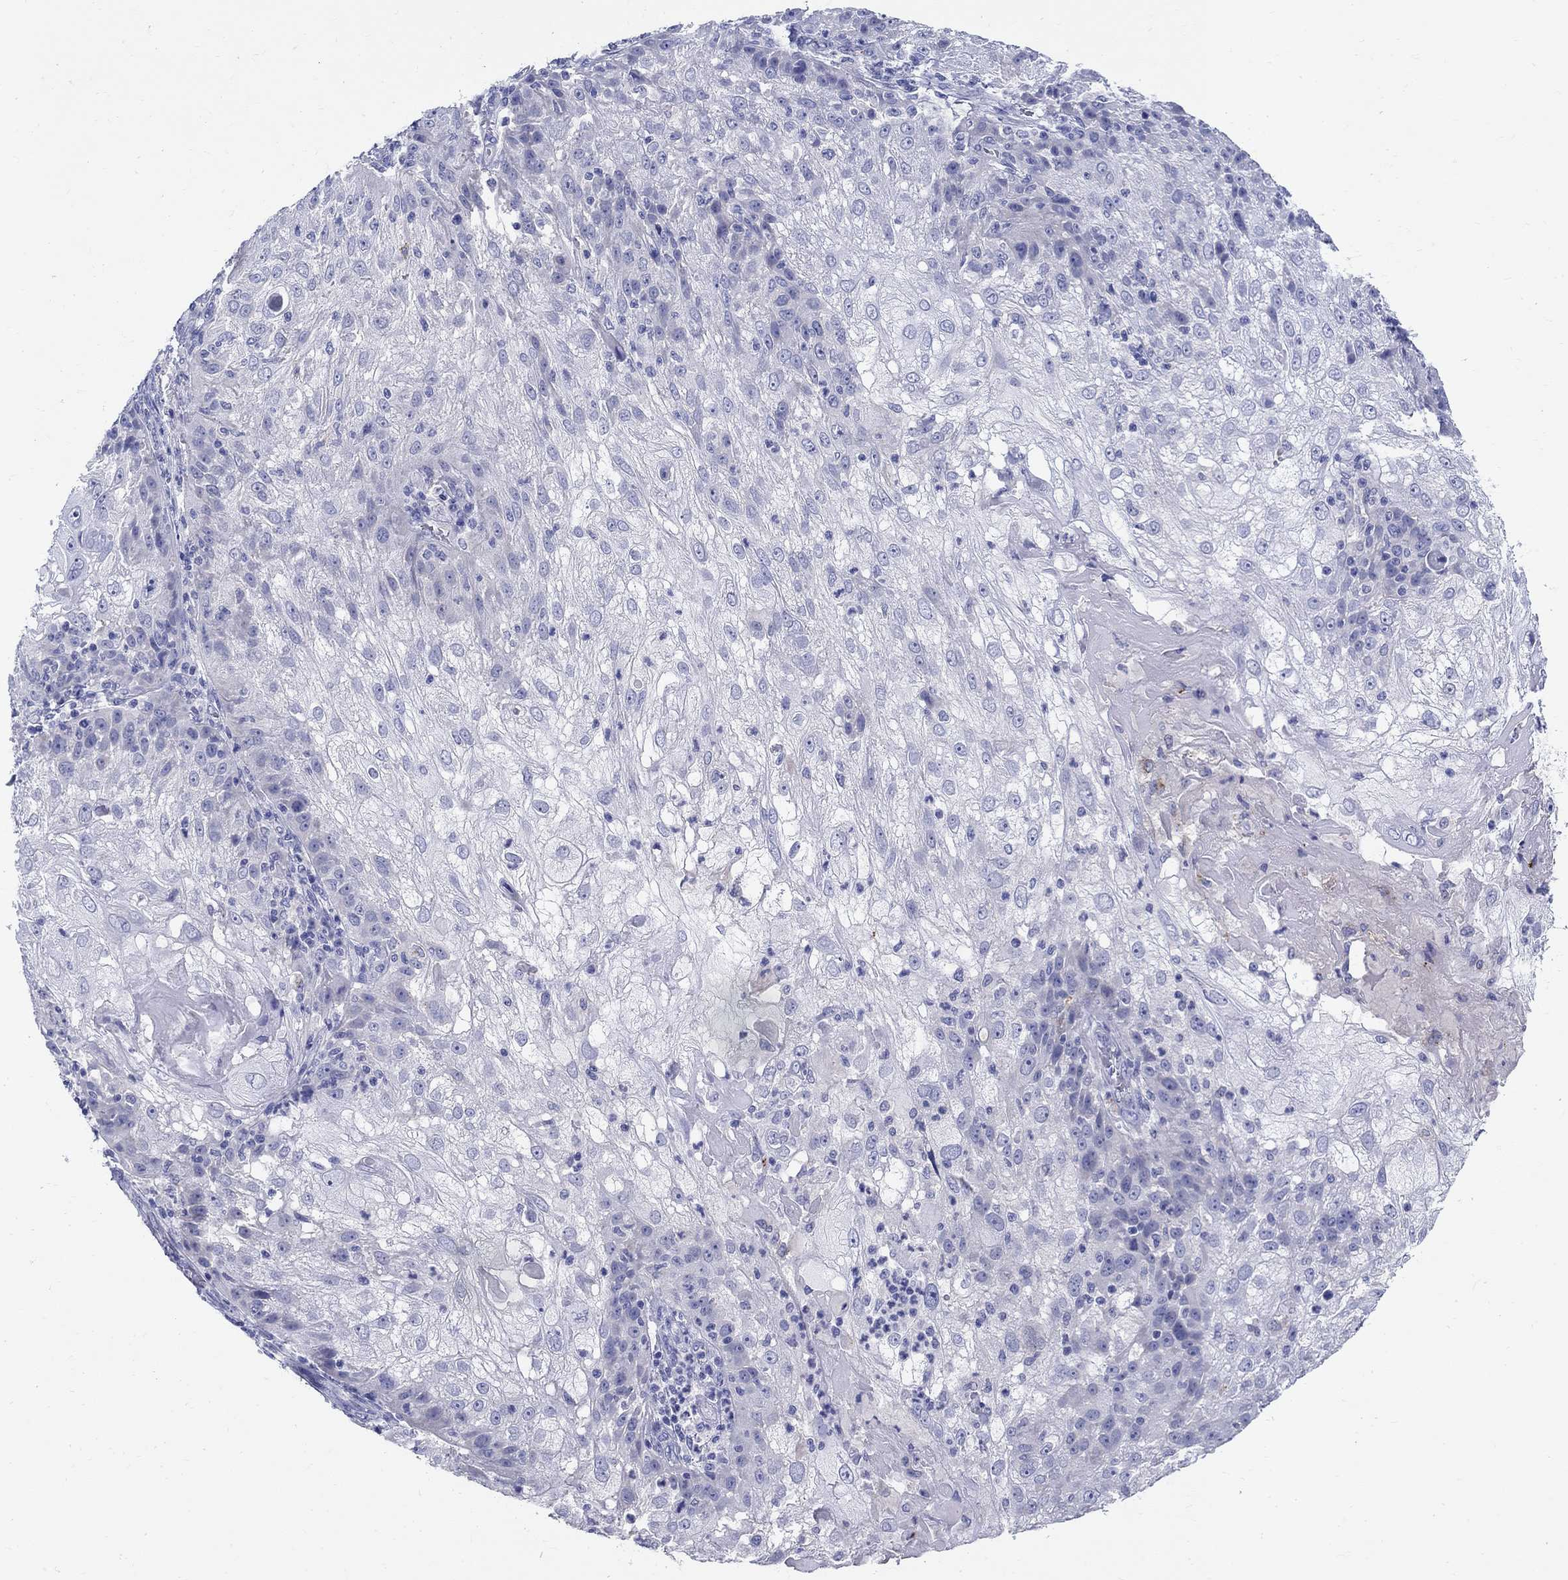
{"staining": {"intensity": "negative", "quantity": "none", "location": "none"}, "tissue": "skin cancer", "cell_type": "Tumor cells", "image_type": "cancer", "snomed": [{"axis": "morphology", "description": "Normal tissue, NOS"}, {"axis": "morphology", "description": "Squamous cell carcinoma, NOS"}, {"axis": "topography", "description": "Skin"}], "caption": "Immunohistochemistry (IHC) micrograph of skin cancer (squamous cell carcinoma) stained for a protein (brown), which shows no positivity in tumor cells.", "gene": "CRYGD", "patient": {"sex": "female", "age": 83}}